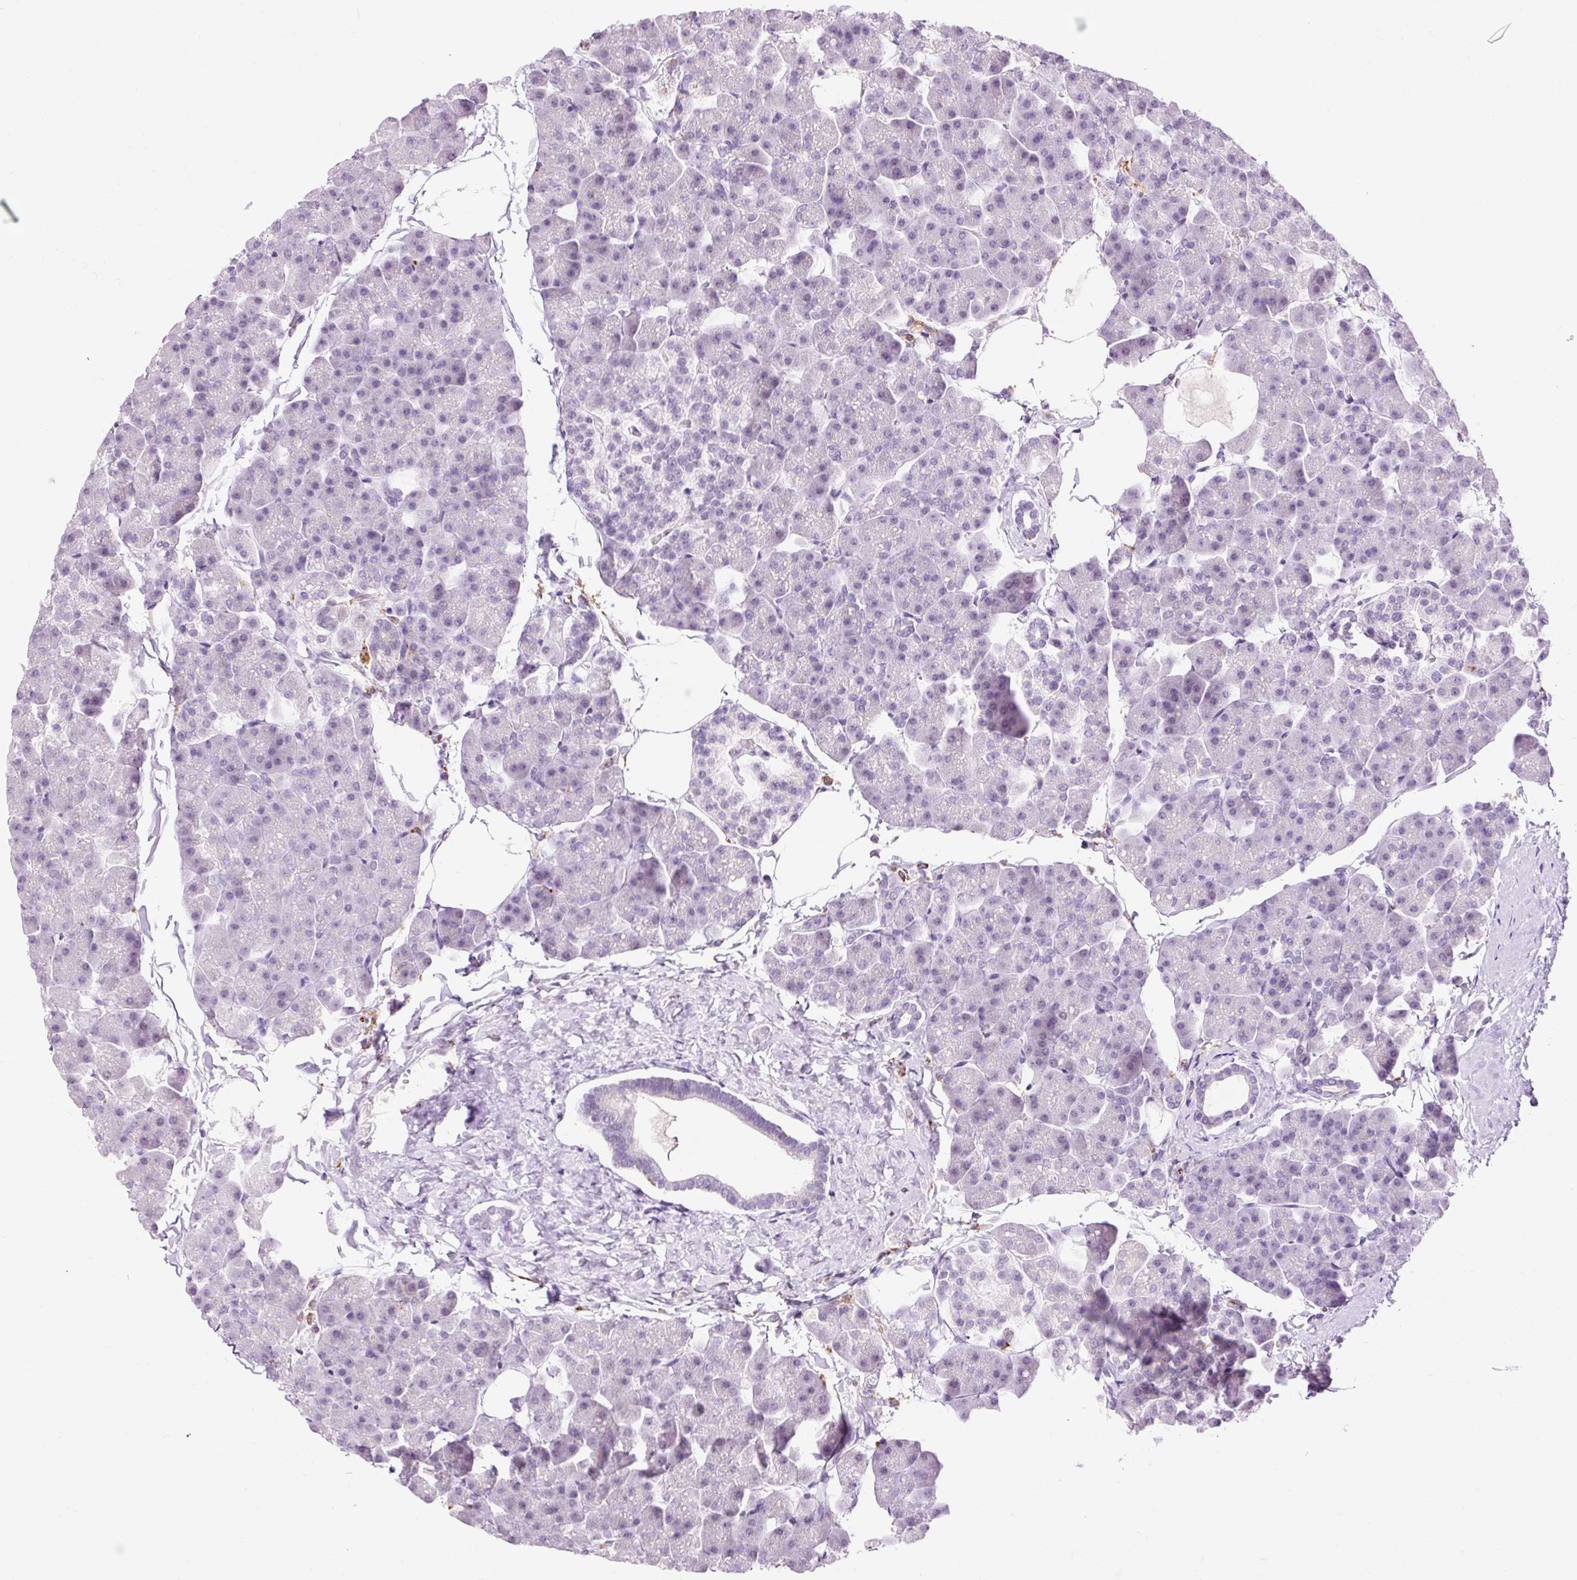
{"staining": {"intensity": "negative", "quantity": "none", "location": "none"}, "tissue": "pancreas", "cell_type": "Exocrine glandular cells", "image_type": "normal", "snomed": [{"axis": "morphology", "description": "Normal tissue, NOS"}, {"axis": "topography", "description": "Pancreas"}], "caption": "Immunohistochemical staining of normal pancreas shows no significant positivity in exocrine glandular cells. (DAB (3,3'-diaminobenzidine) IHC, high magnification).", "gene": "LY86", "patient": {"sex": "male", "age": 35}}